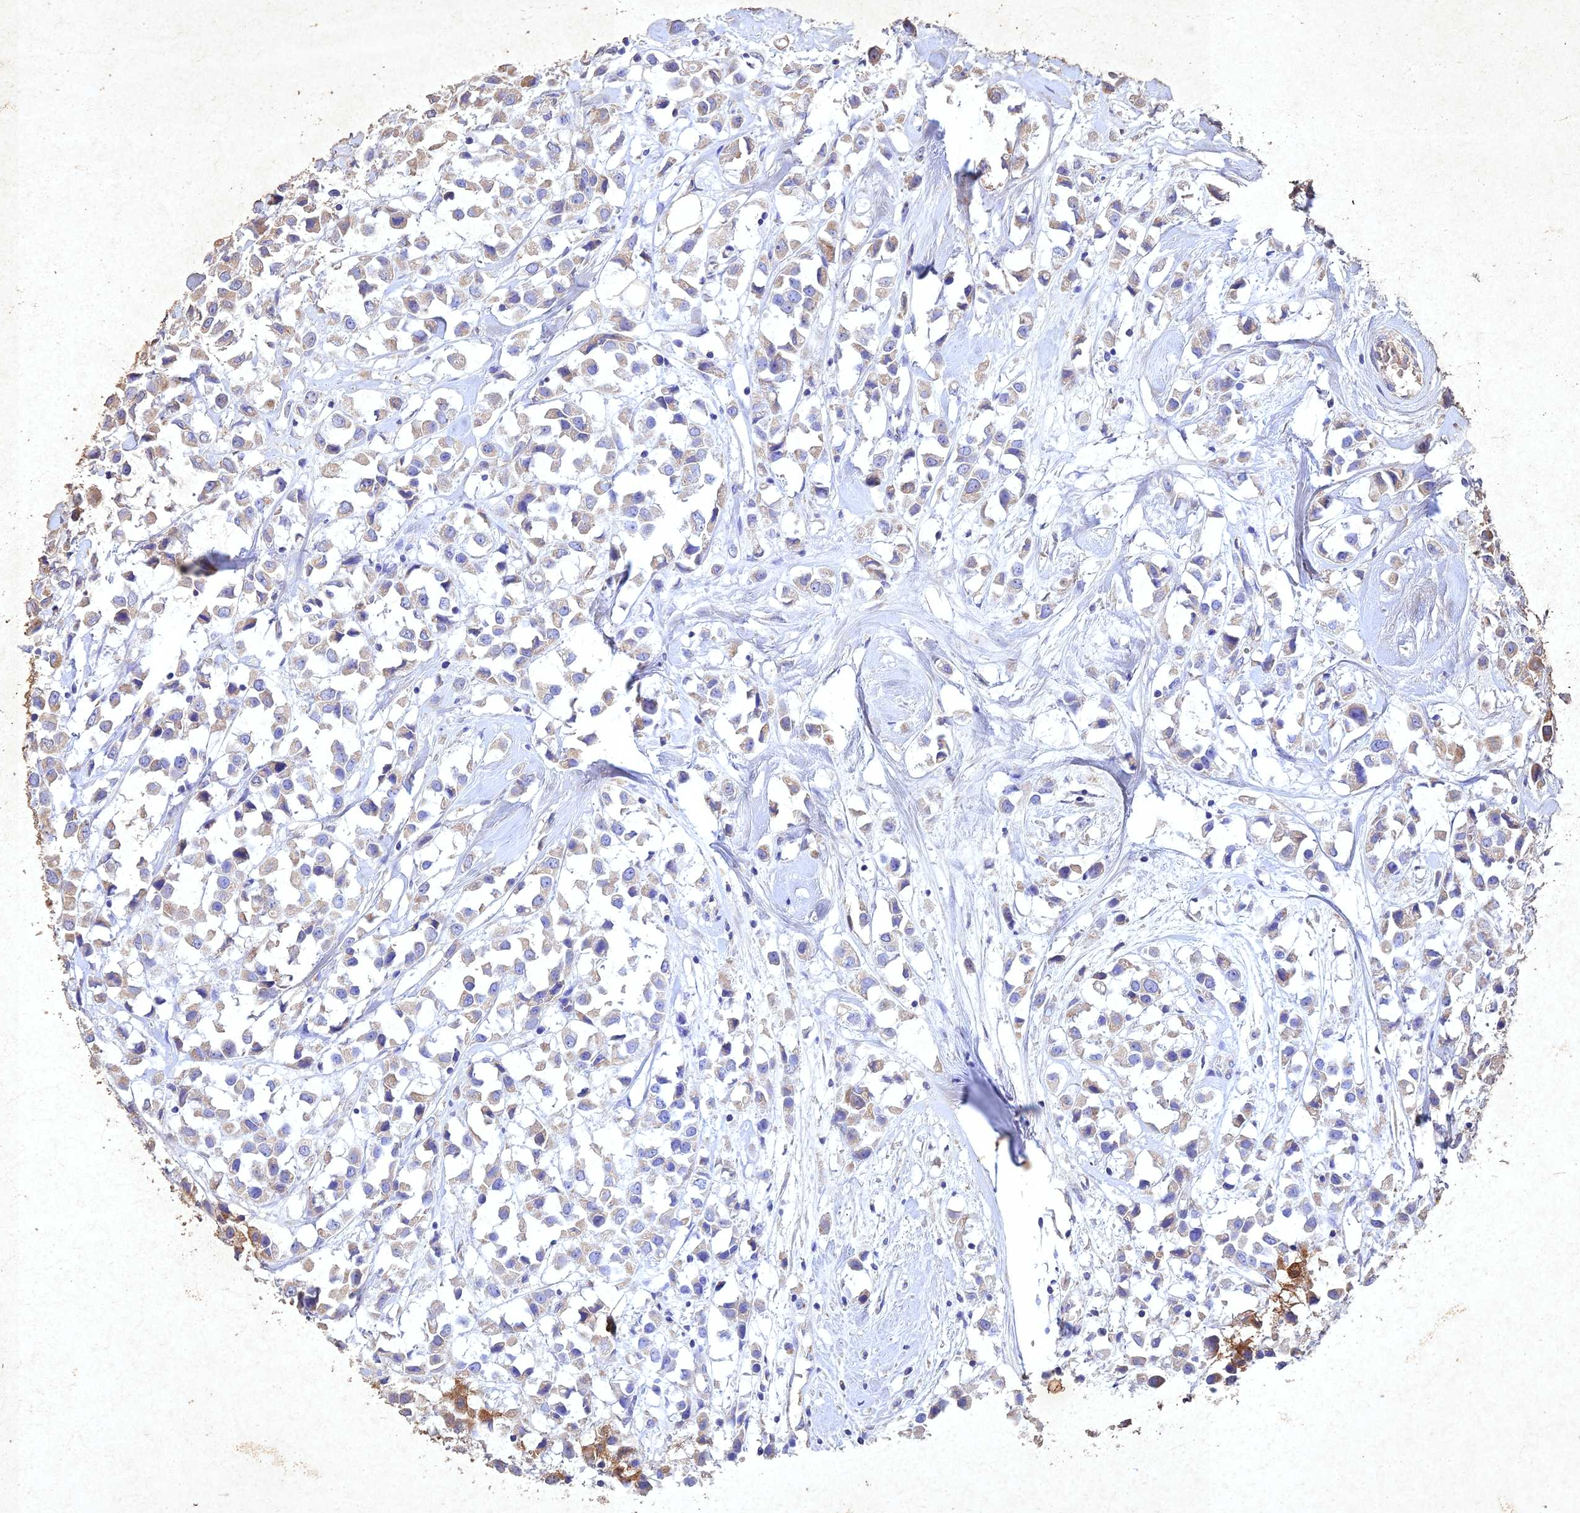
{"staining": {"intensity": "weak", "quantity": "<25%", "location": "cytoplasmic/membranous"}, "tissue": "breast cancer", "cell_type": "Tumor cells", "image_type": "cancer", "snomed": [{"axis": "morphology", "description": "Duct carcinoma"}, {"axis": "topography", "description": "Breast"}], "caption": "Invasive ductal carcinoma (breast) stained for a protein using immunohistochemistry (IHC) shows no expression tumor cells.", "gene": "NDUFV1", "patient": {"sex": "female", "age": 61}}